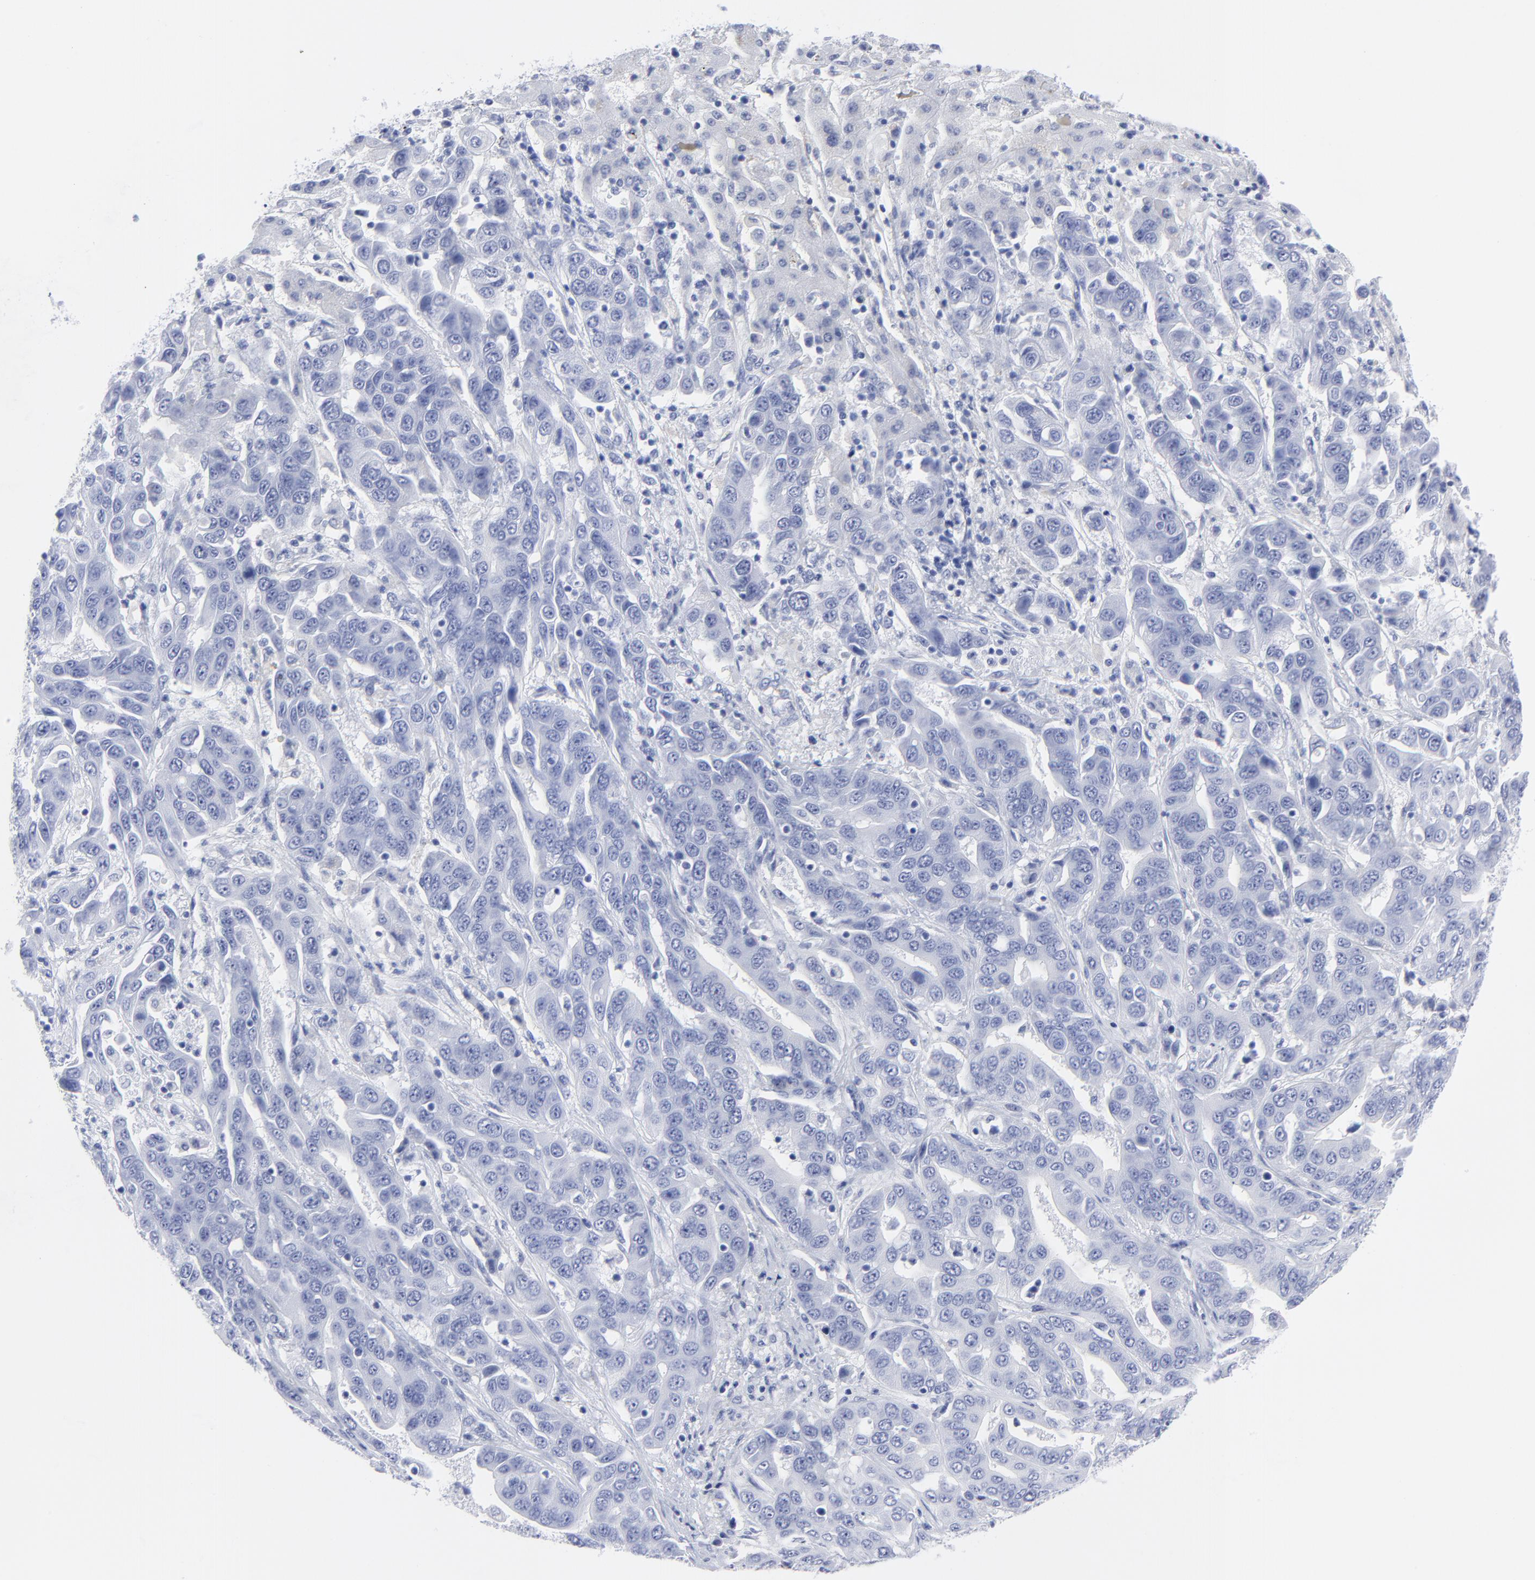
{"staining": {"intensity": "negative", "quantity": "none", "location": "none"}, "tissue": "liver cancer", "cell_type": "Tumor cells", "image_type": "cancer", "snomed": [{"axis": "morphology", "description": "Cholangiocarcinoma"}, {"axis": "topography", "description": "Liver"}], "caption": "Immunohistochemistry histopathology image of liver cancer stained for a protein (brown), which displays no positivity in tumor cells.", "gene": "CNTN3", "patient": {"sex": "female", "age": 52}}